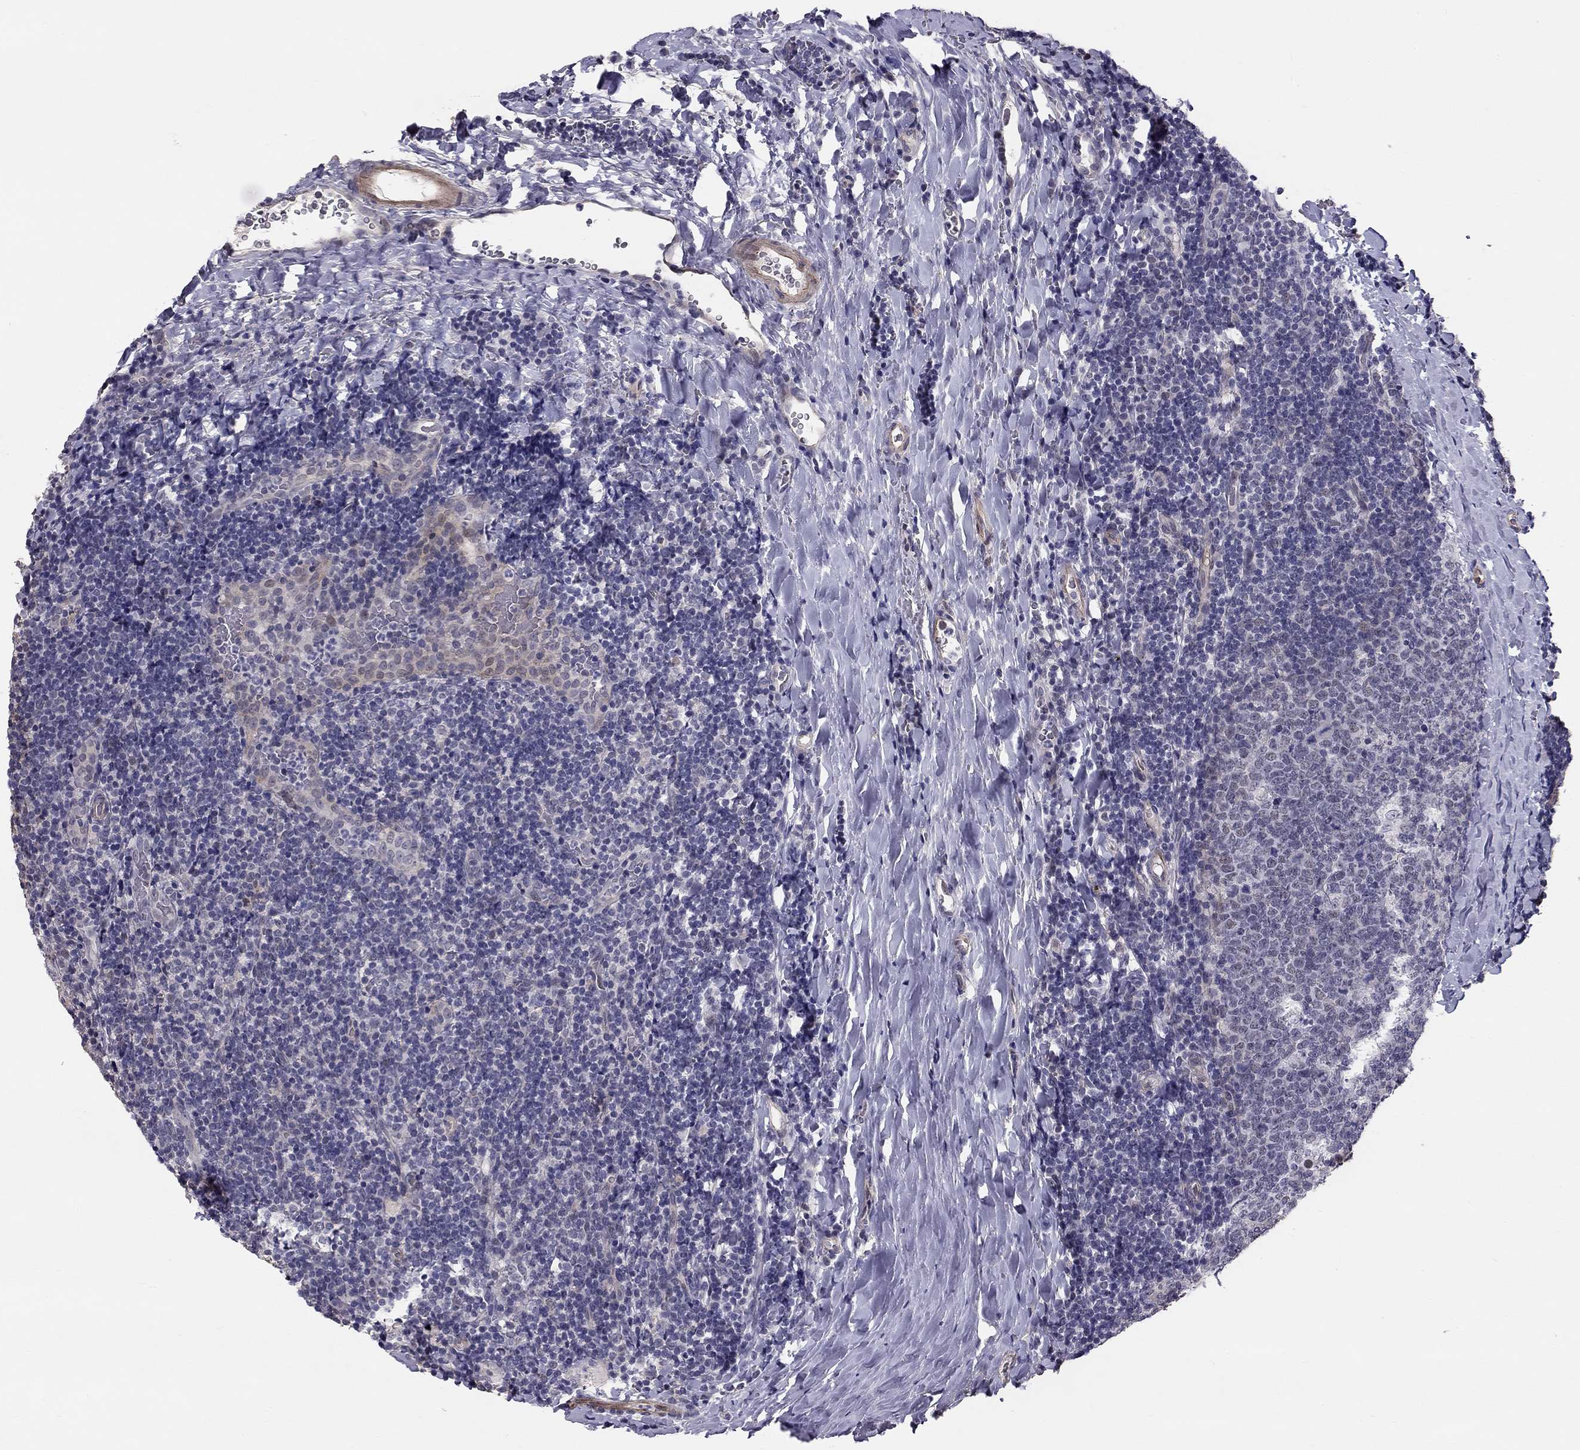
{"staining": {"intensity": "negative", "quantity": "none", "location": "none"}, "tissue": "tonsil", "cell_type": "Germinal center cells", "image_type": "normal", "snomed": [{"axis": "morphology", "description": "Normal tissue, NOS"}, {"axis": "topography", "description": "Tonsil"}], "caption": "Germinal center cells are negative for brown protein staining in unremarkable tonsil. (IHC, brightfield microscopy, high magnification).", "gene": "GJB4", "patient": {"sex": "male", "age": 17}}